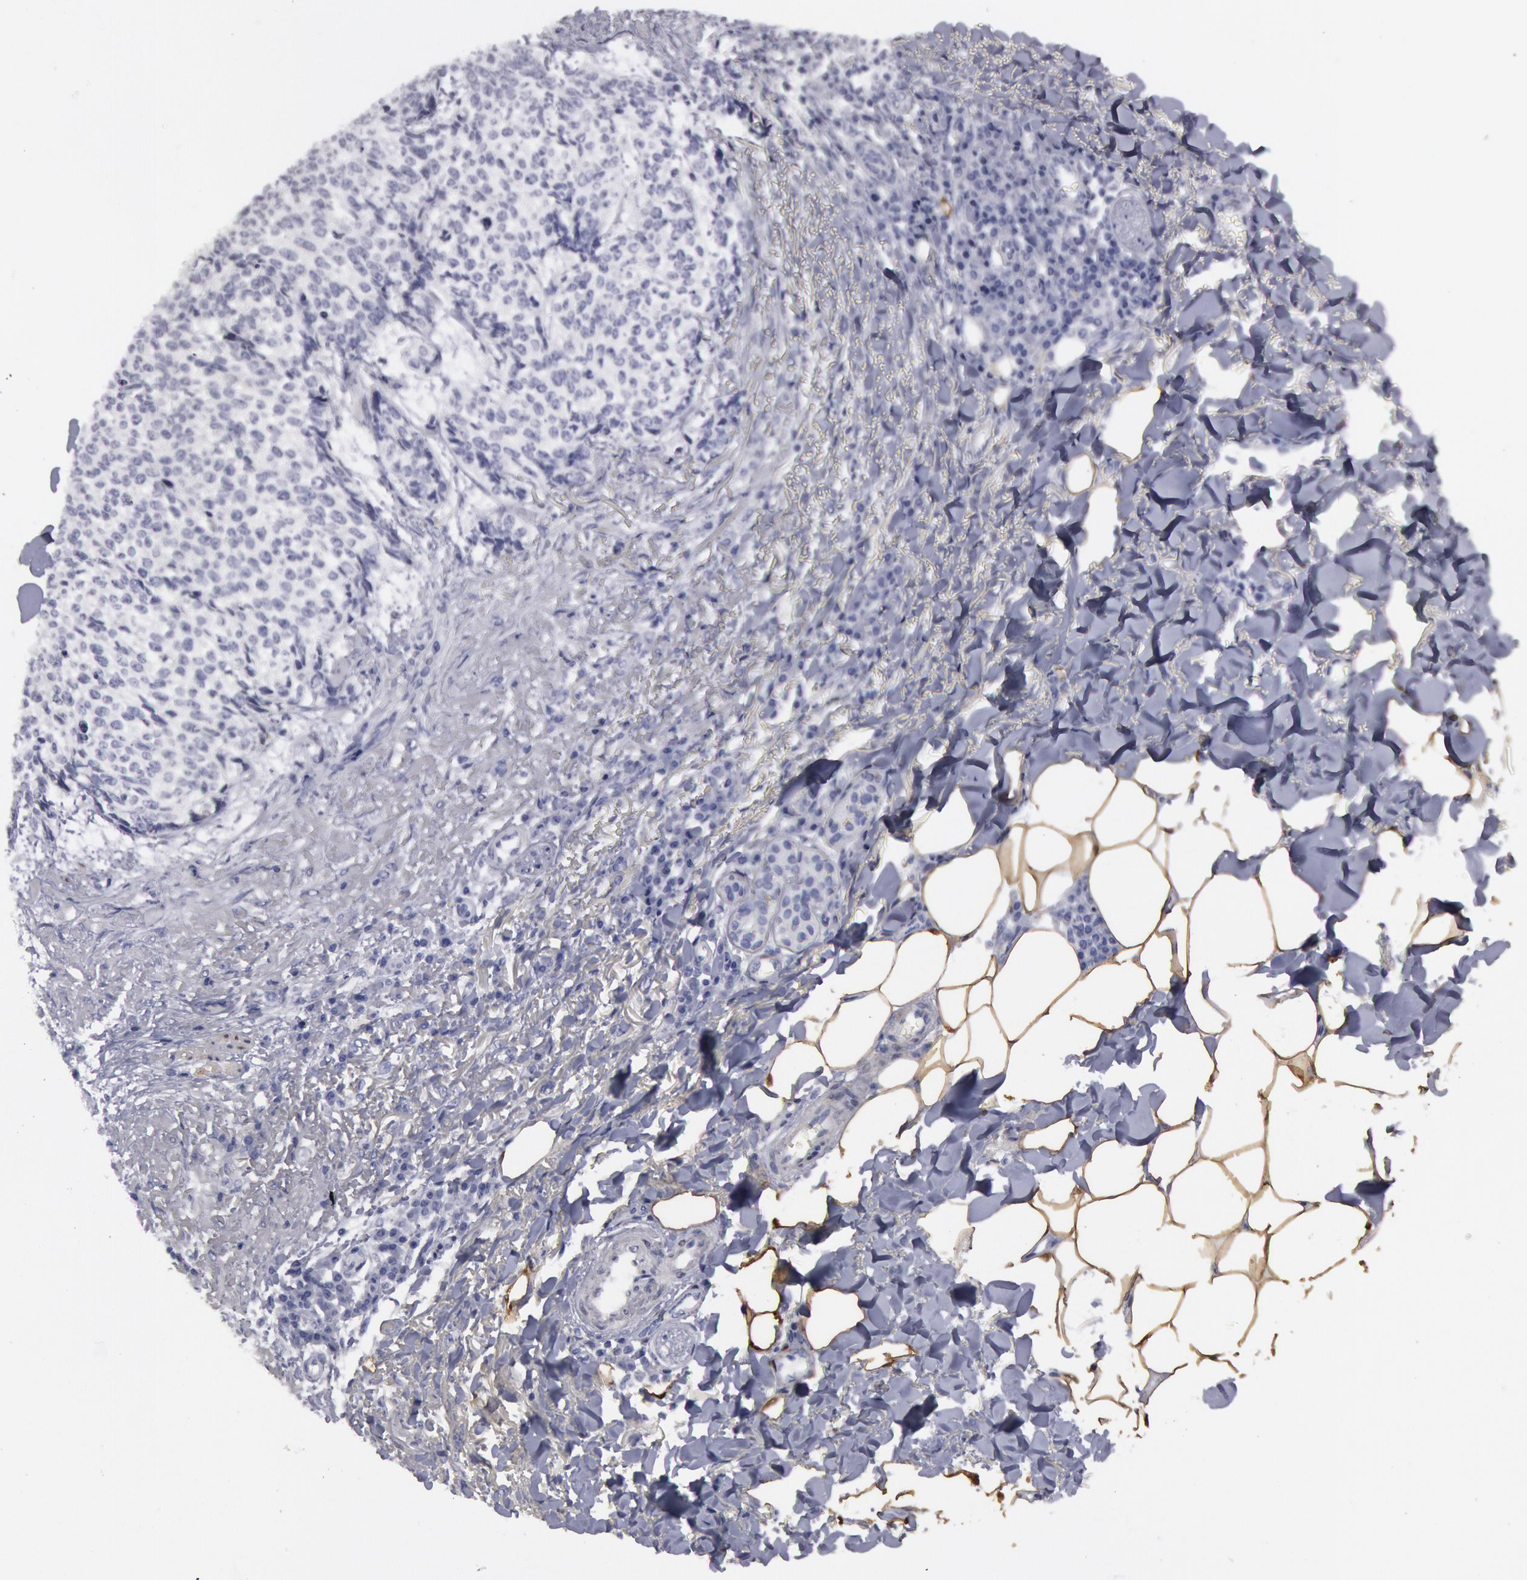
{"staining": {"intensity": "negative", "quantity": "none", "location": "none"}, "tissue": "skin cancer", "cell_type": "Tumor cells", "image_type": "cancer", "snomed": [{"axis": "morphology", "description": "Basal cell carcinoma"}, {"axis": "topography", "description": "Skin"}], "caption": "IHC of human skin basal cell carcinoma exhibits no expression in tumor cells.", "gene": "FHL1", "patient": {"sex": "female", "age": 89}}